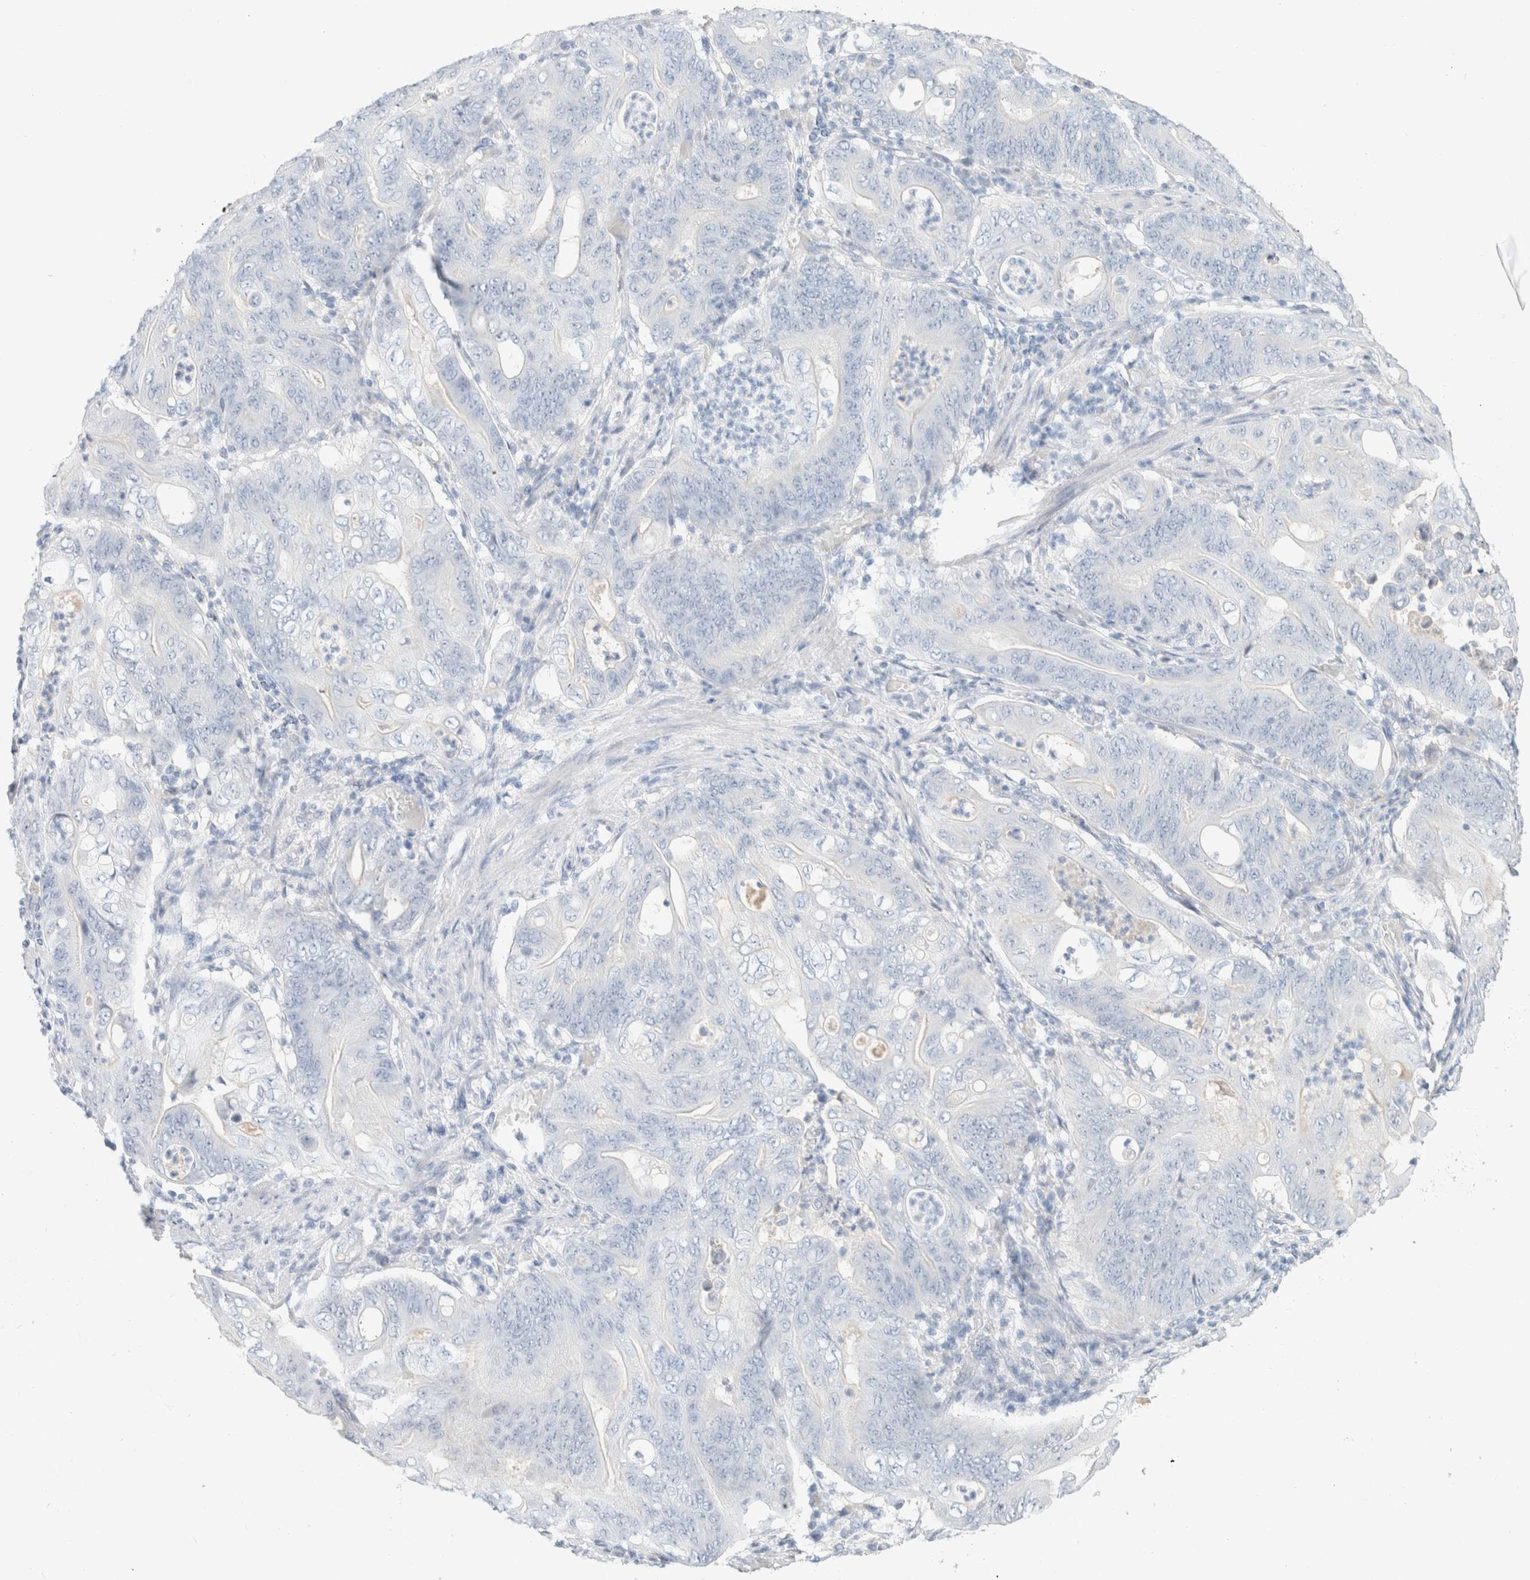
{"staining": {"intensity": "negative", "quantity": "none", "location": "none"}, "tissue": "stomach cancer", "cell_type": "Tumor cells", "image_type": "cancer", "snomed": [{"axis": "morphology", "description": "Adenocarcinoma, NOS"}, {"axis": "topography", "description": "Stomach"}], "caption": "Tumor cells show no significant protein positivity in stomach cancer. (DAB (3,3'-diaminobenzidine) IHC with hematoxylin counter stain).", "gene": "CPQ", "patient": {"sex": "female", "age": 73}}